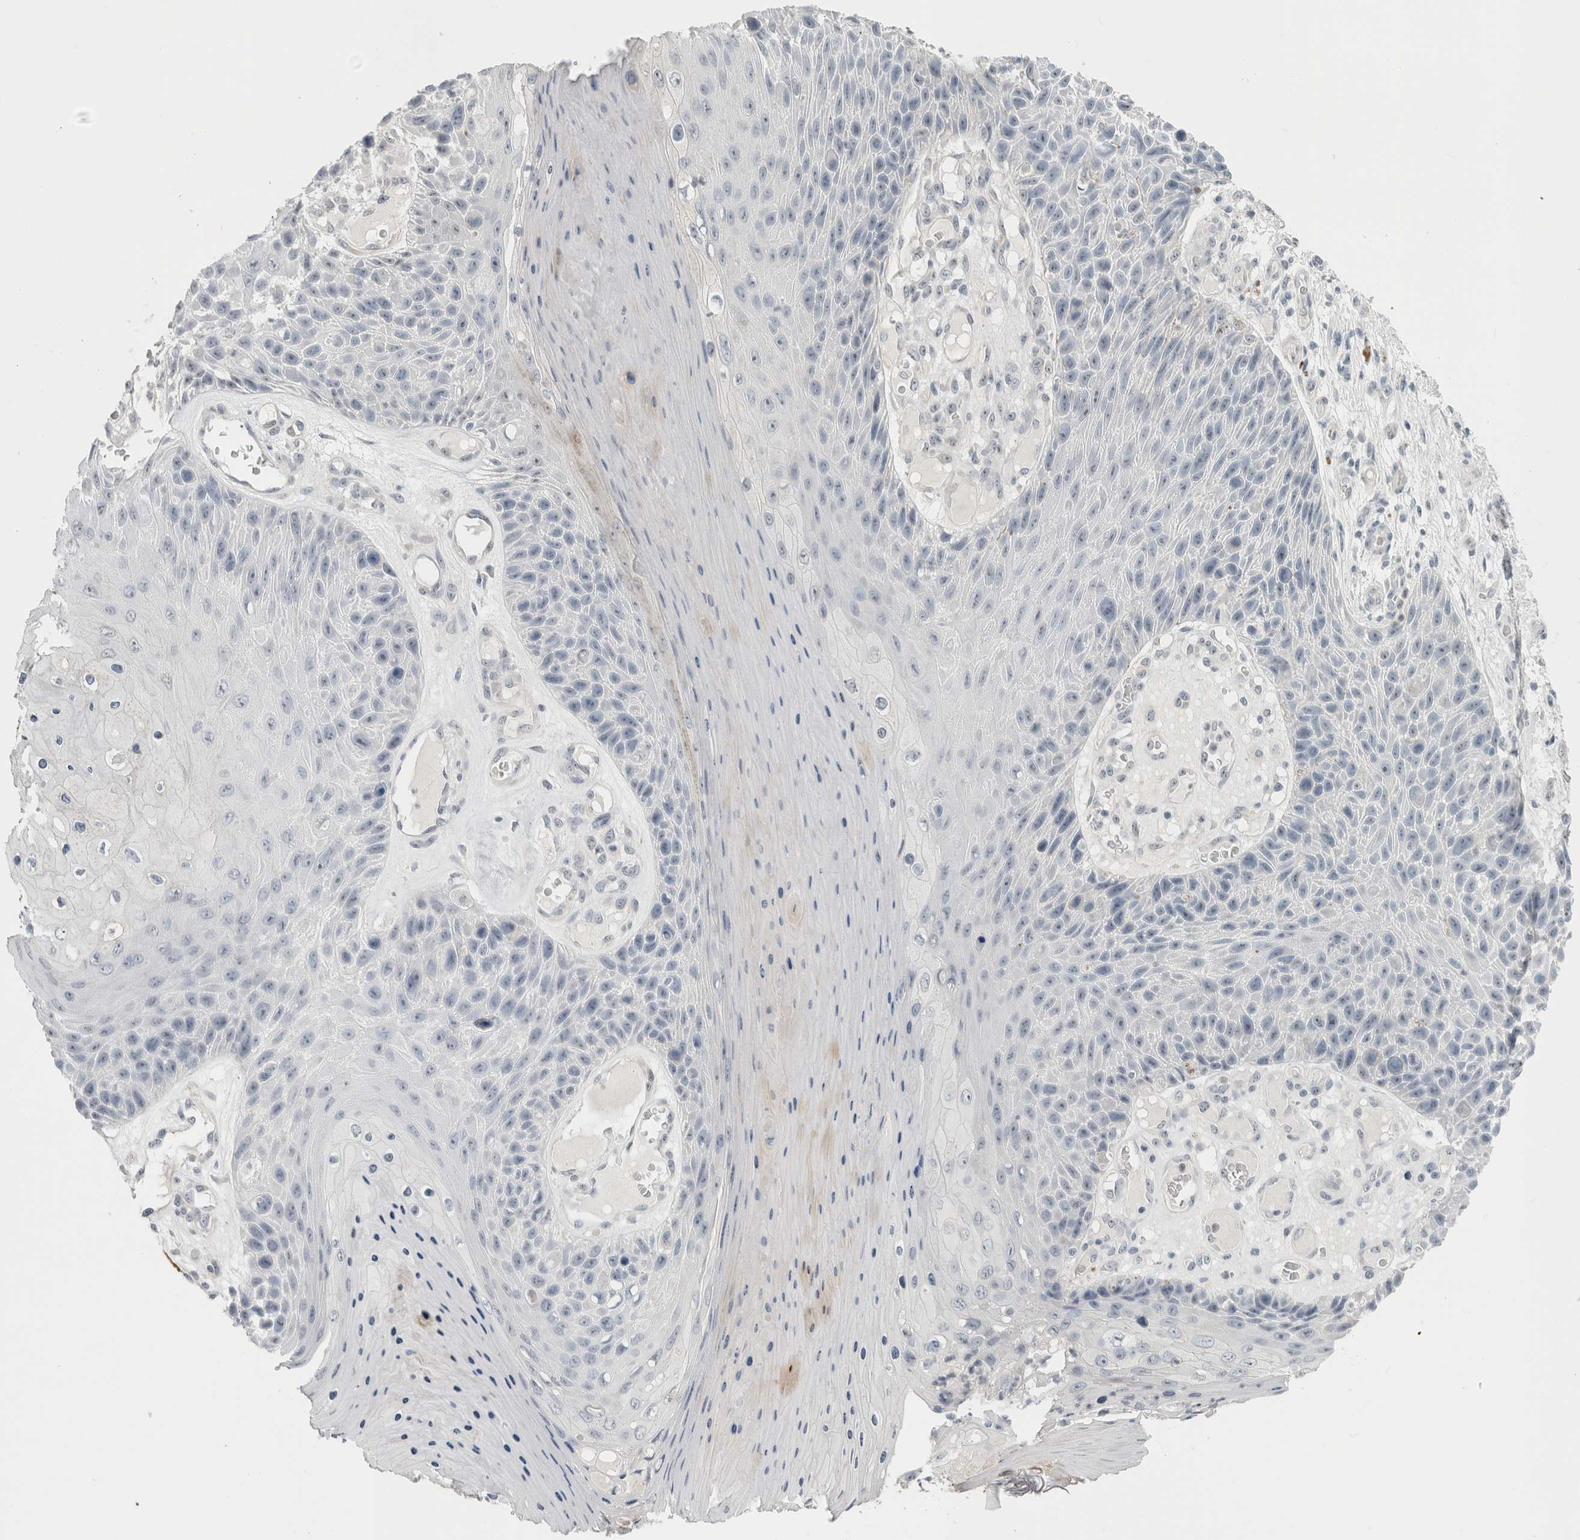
{"staining": {"intensity": "negative", "quantity": "none", "location": "none"}, "tissue": "skin cancer", "cell_type": "Tumor cells", "image_type": "cancer", "snomed": [{"axis": "morphology", "description": "Squamous cell carcinoma, NOS"}, {"axis": "topography", "description": "Skin"}], "caption": "Histopathology image shows no significant protein staining in tumor cells of skin cancer (squamous cell carcinoma). (DAB (3,3'-diaminobenzidine) immunohistochemistry visualized using brightfield microscopy, high magnification).", "gene": "FMR1NB", "patient": {"sex": "female", "age": 88}}